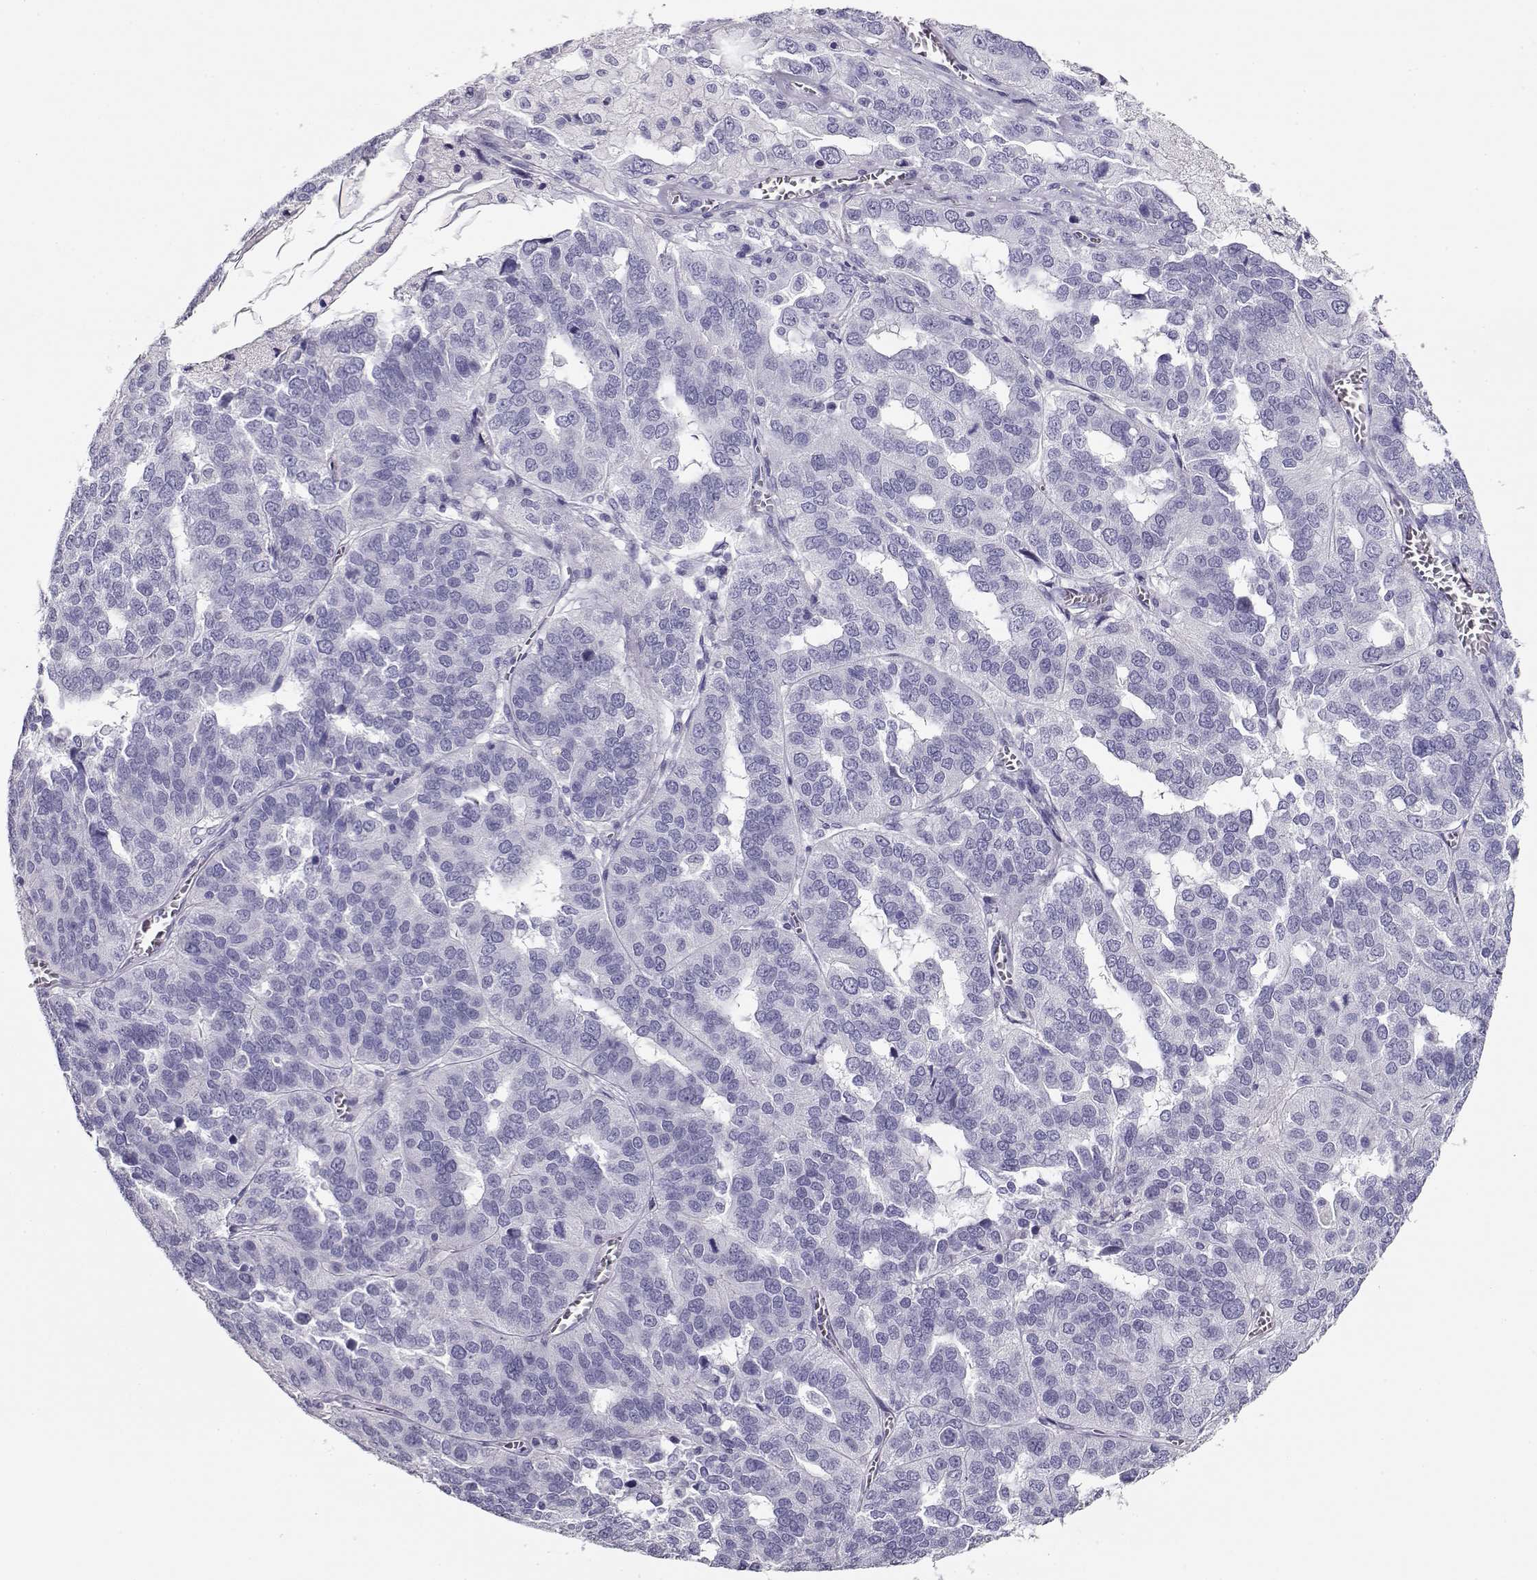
{"staining": {"intensity": "negative", "quantity": "none", "location": "none"}, "tissue": "ovarian cancer", "cell_type": "Tumor cells", "image_type": "cancer", "snomed": [{"axis": "morphology", "description": "Carcinoma, endometroid"}, {"axis": "topography", "description": "Soft tissue"}, {"axis": "topography", "description": "Ovary"}], "caption": "A micrograph of human ovarian endometroid carcinoma is negative for staining in tumor cells.", "gene": "CRX", "patient": {"sex": "female", "age": 52}}